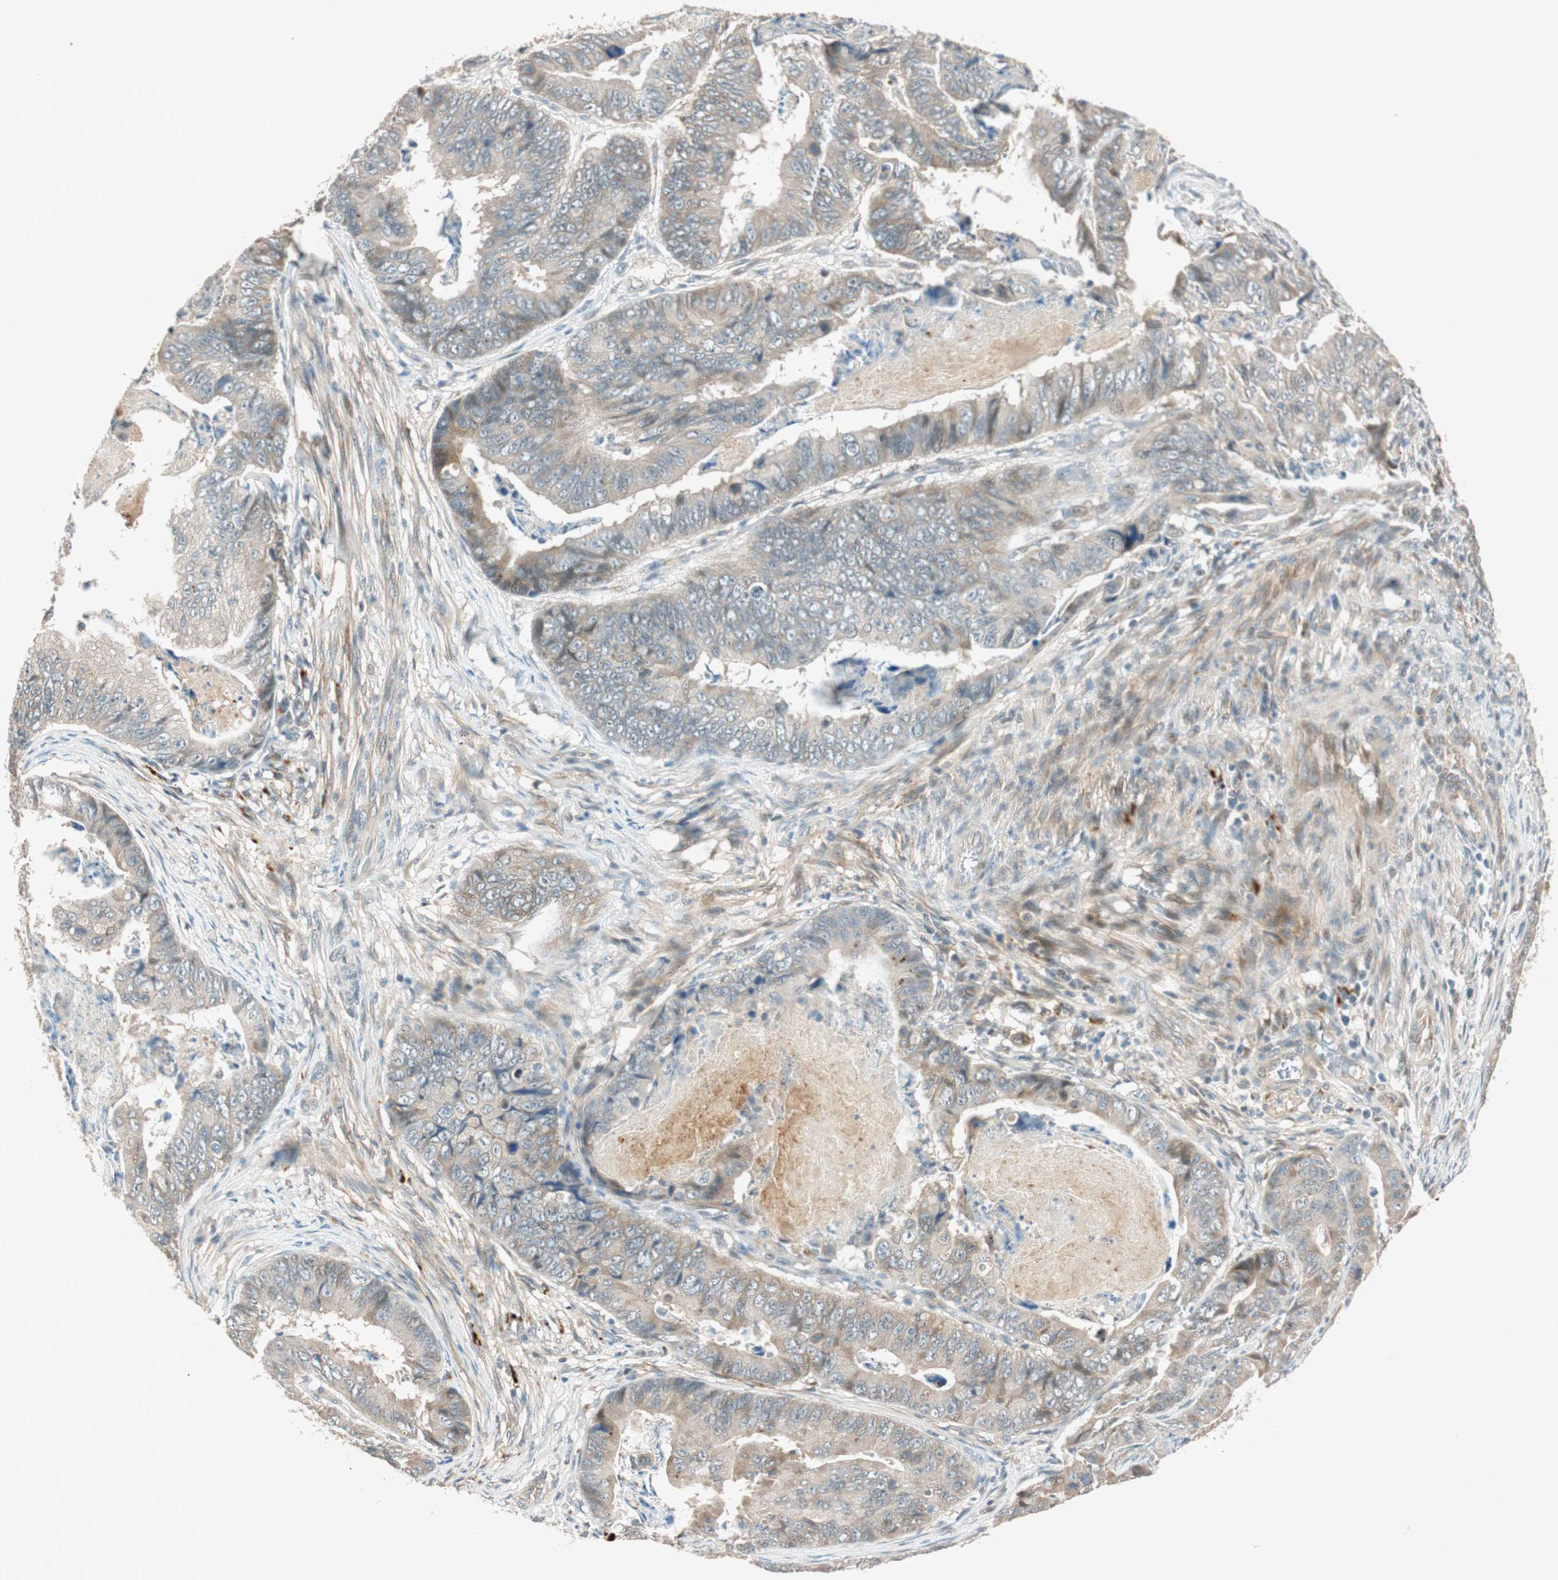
{"staining": {"intensity": "weak", "quantity": ">75%", "location": "cytoplasmic/membranous"}, "tissue": "stomach cancer", "cell_type": "Tumor cells", "image_type": "cancer", "snomed": [{"axis": "morphology", "description": "Adenocarcinoma, NOS"}, {"axis": "topography", "description": "Stomach, lower"}], "caption": "Approximately >75% of tumor cells in human stomach cancer exhibit weak cytoplasmic/membranous protein positivity as visualized by brown immunohistochemical staining.", "gene": "EPHA6", "patient": {"sex": "male", "age": 77}}